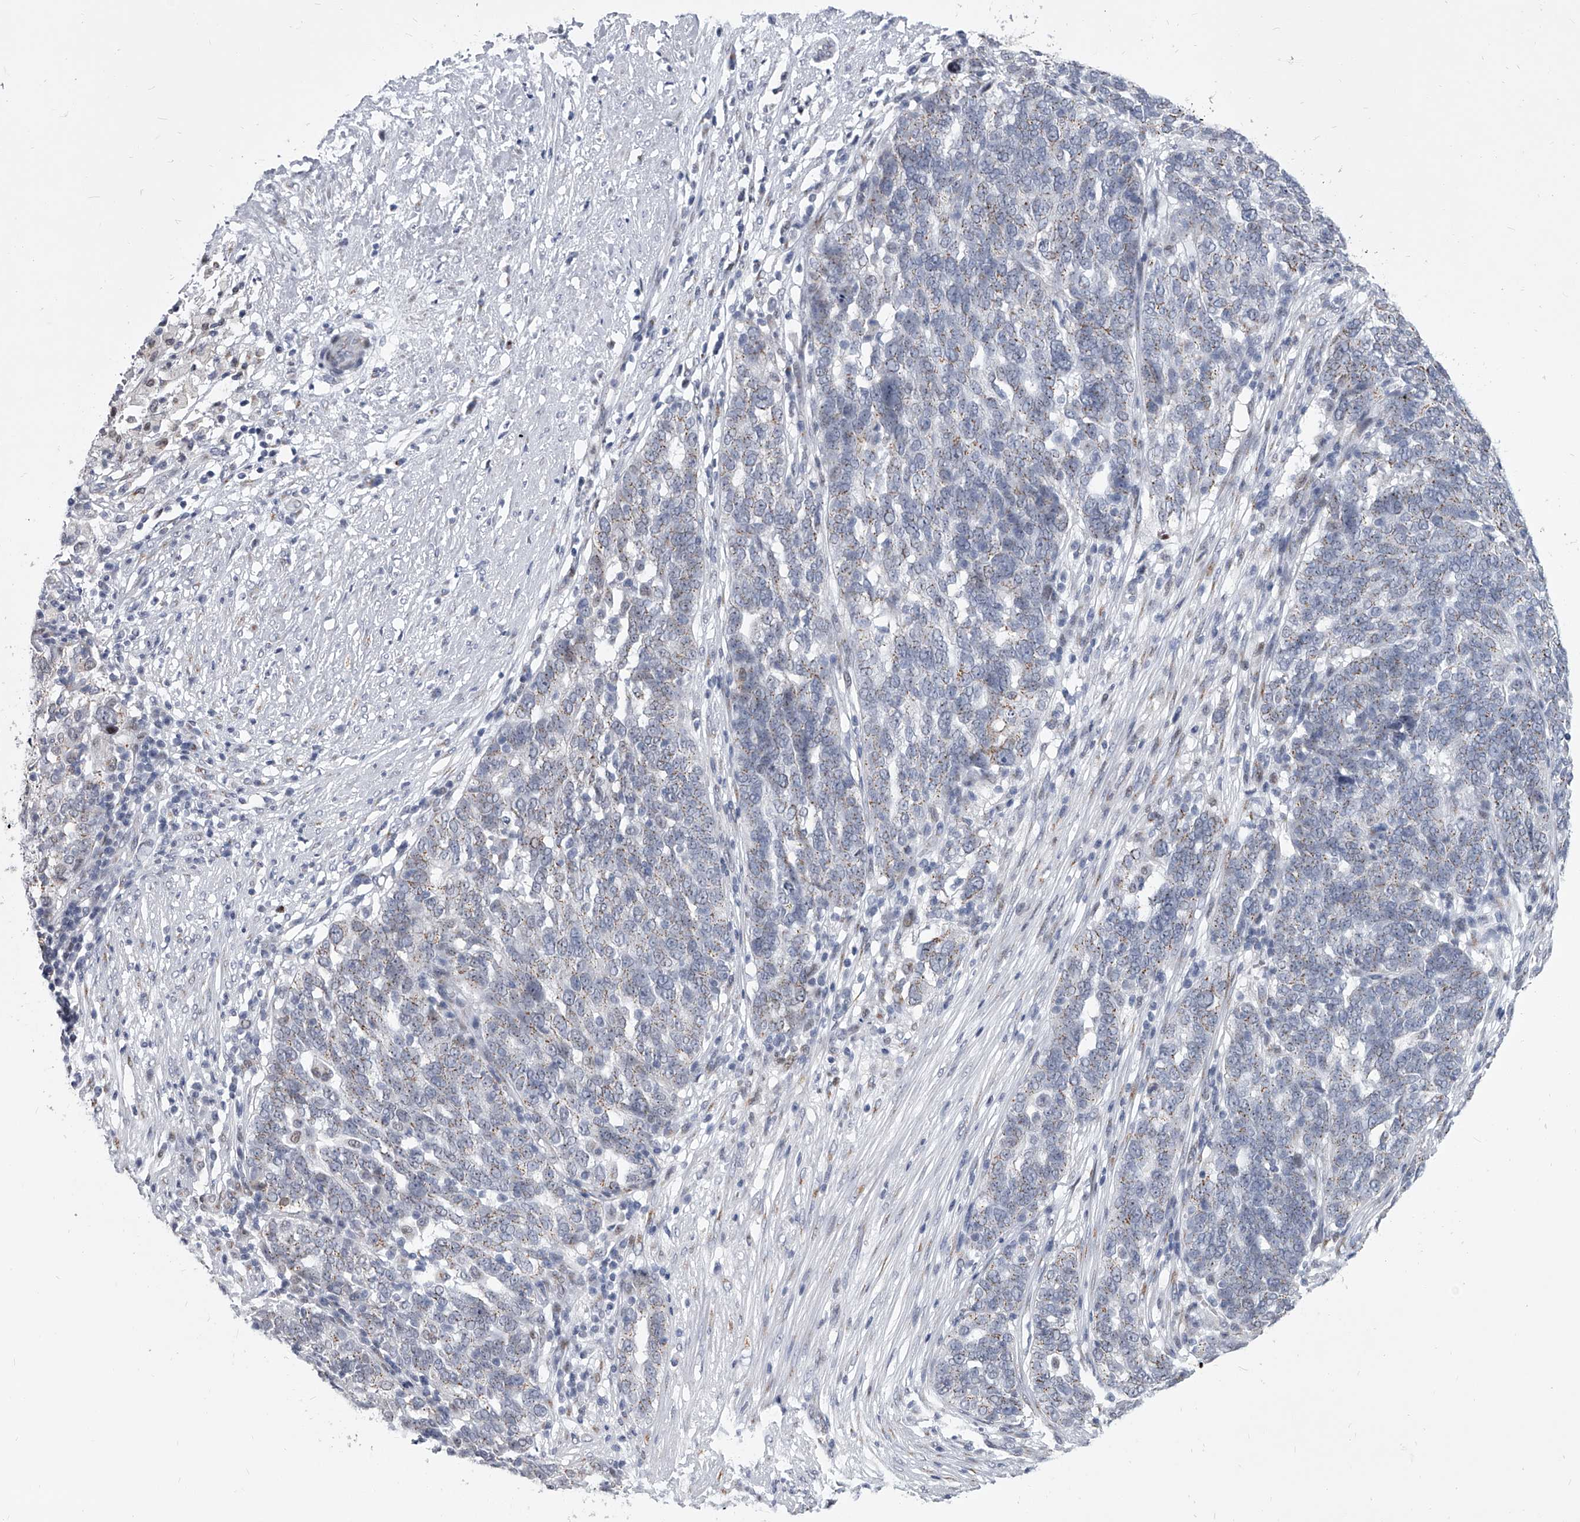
{"staining": {"intensity": "moderate", "quantity": "<25%", "location": "cytoplasmic/membranous"}, "tissue": "ovarian cancer", "cell_type": "Tumor cells", "image_type": "cancer", "snomed": [{"axis": "morphology", "description": "Cystadenocarcinoma, serous, NOS"}, {"axis": "topography", "description": "Ovary"}], "caption": "Protein analysis of ovarian cancer (serous cystadenocarcinoma) tissue shows moderate cytoplasmic/membranous staining in about <25% of tumor cells.", "gene": "EVA1C", "patient": {"sex": "female", "age": 59}}